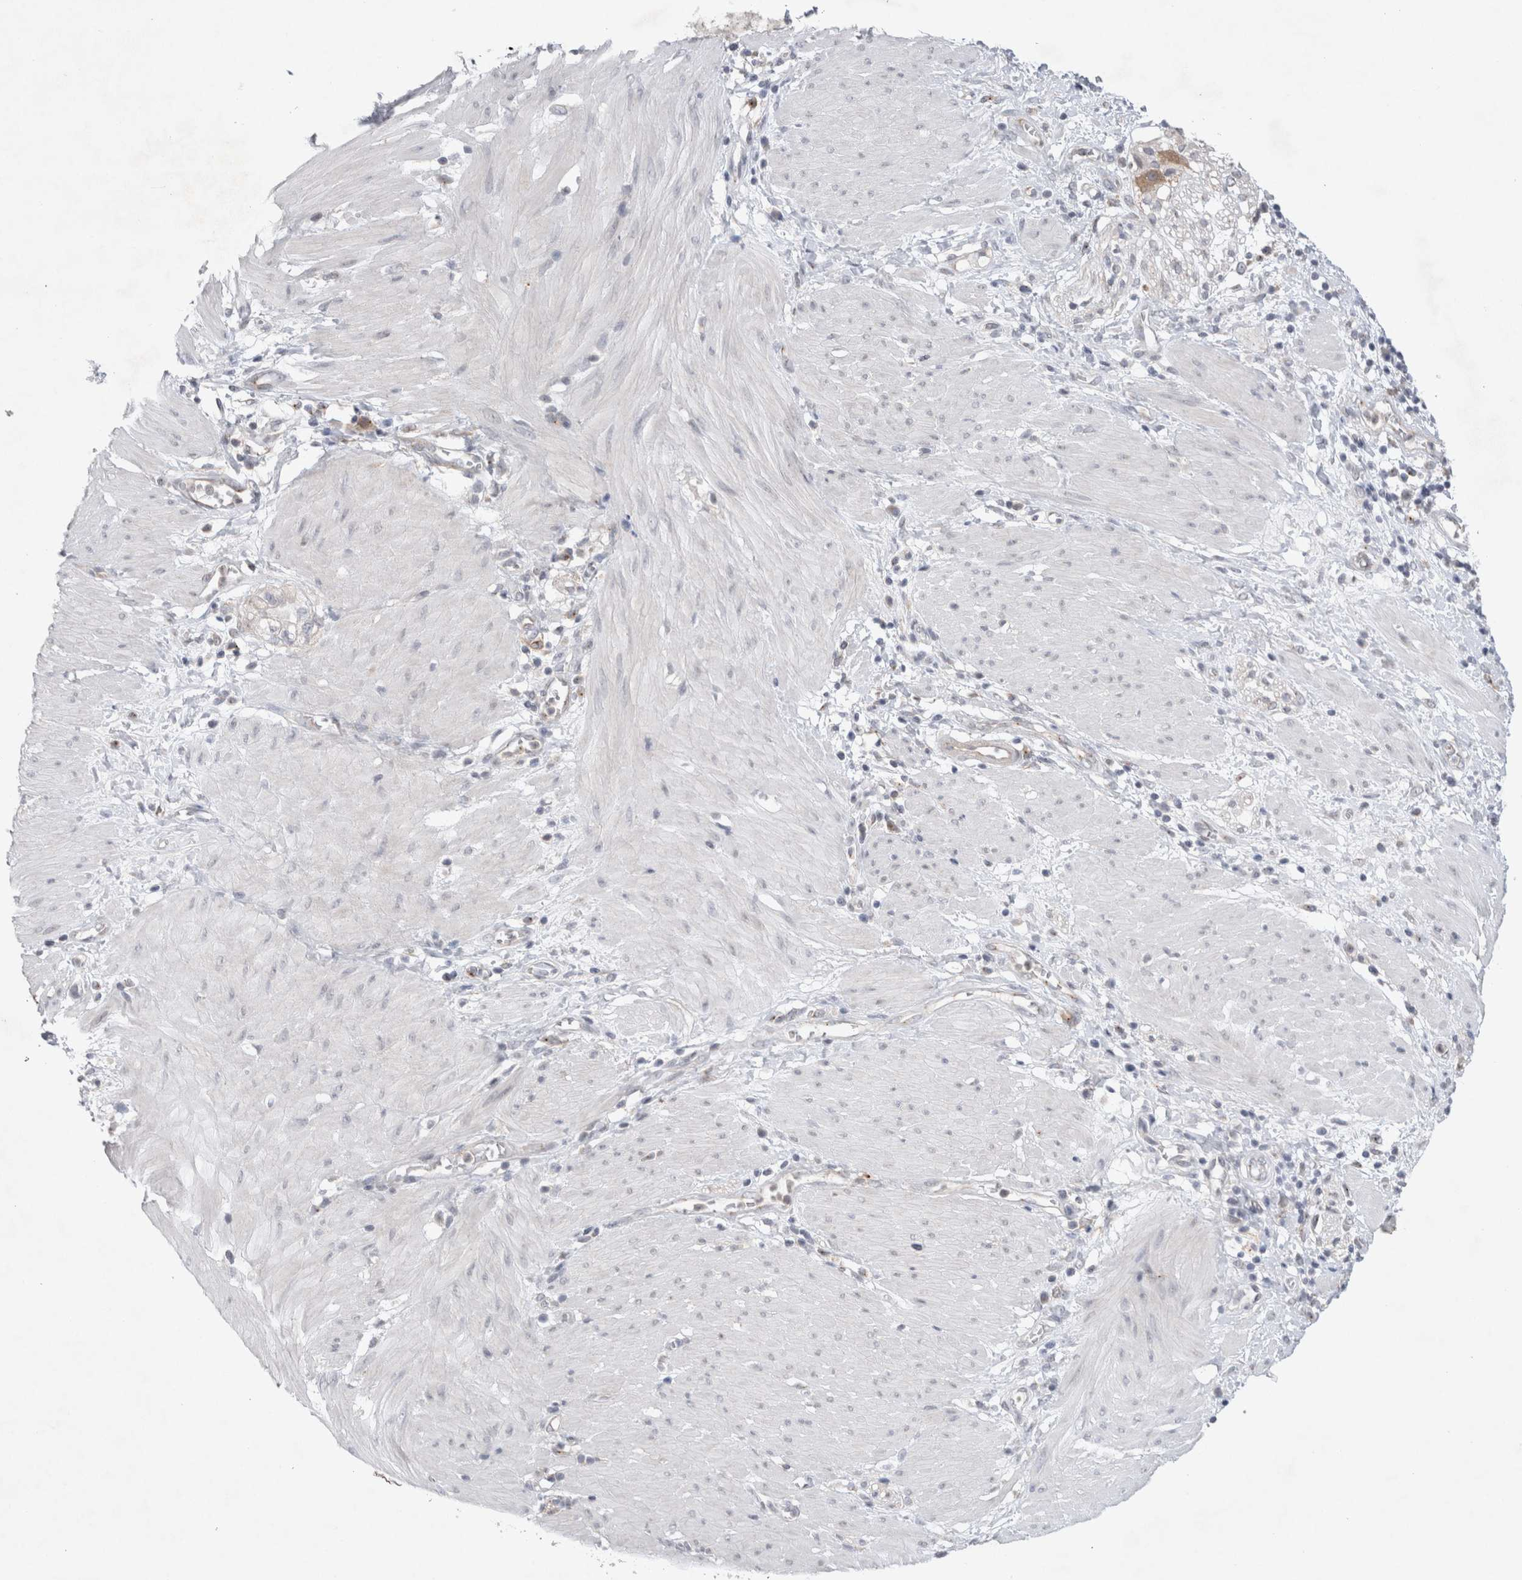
{"staining": {"intensity": "negative", "quantity": "none", "location": "none"}, "tissue": "stomach cancer", "cell_type": "Tumor cells", "image_type": "cancer", "snomed": [{"axis": "morphology", "description": "Adenocarcinoma, NOS"}, {"axis": "topography", "description": "Stomach"}, {"axis": "topography", "description": "Stomach, lower"}], "caption": "An IHC image of stomach cancer (adenocarcinoma) is shown. There is no staining in tumor cells of stomach cancer (adenocarcinoma).", "gene": "BICD2", "patient": {"sex": "female", "age": 48}}